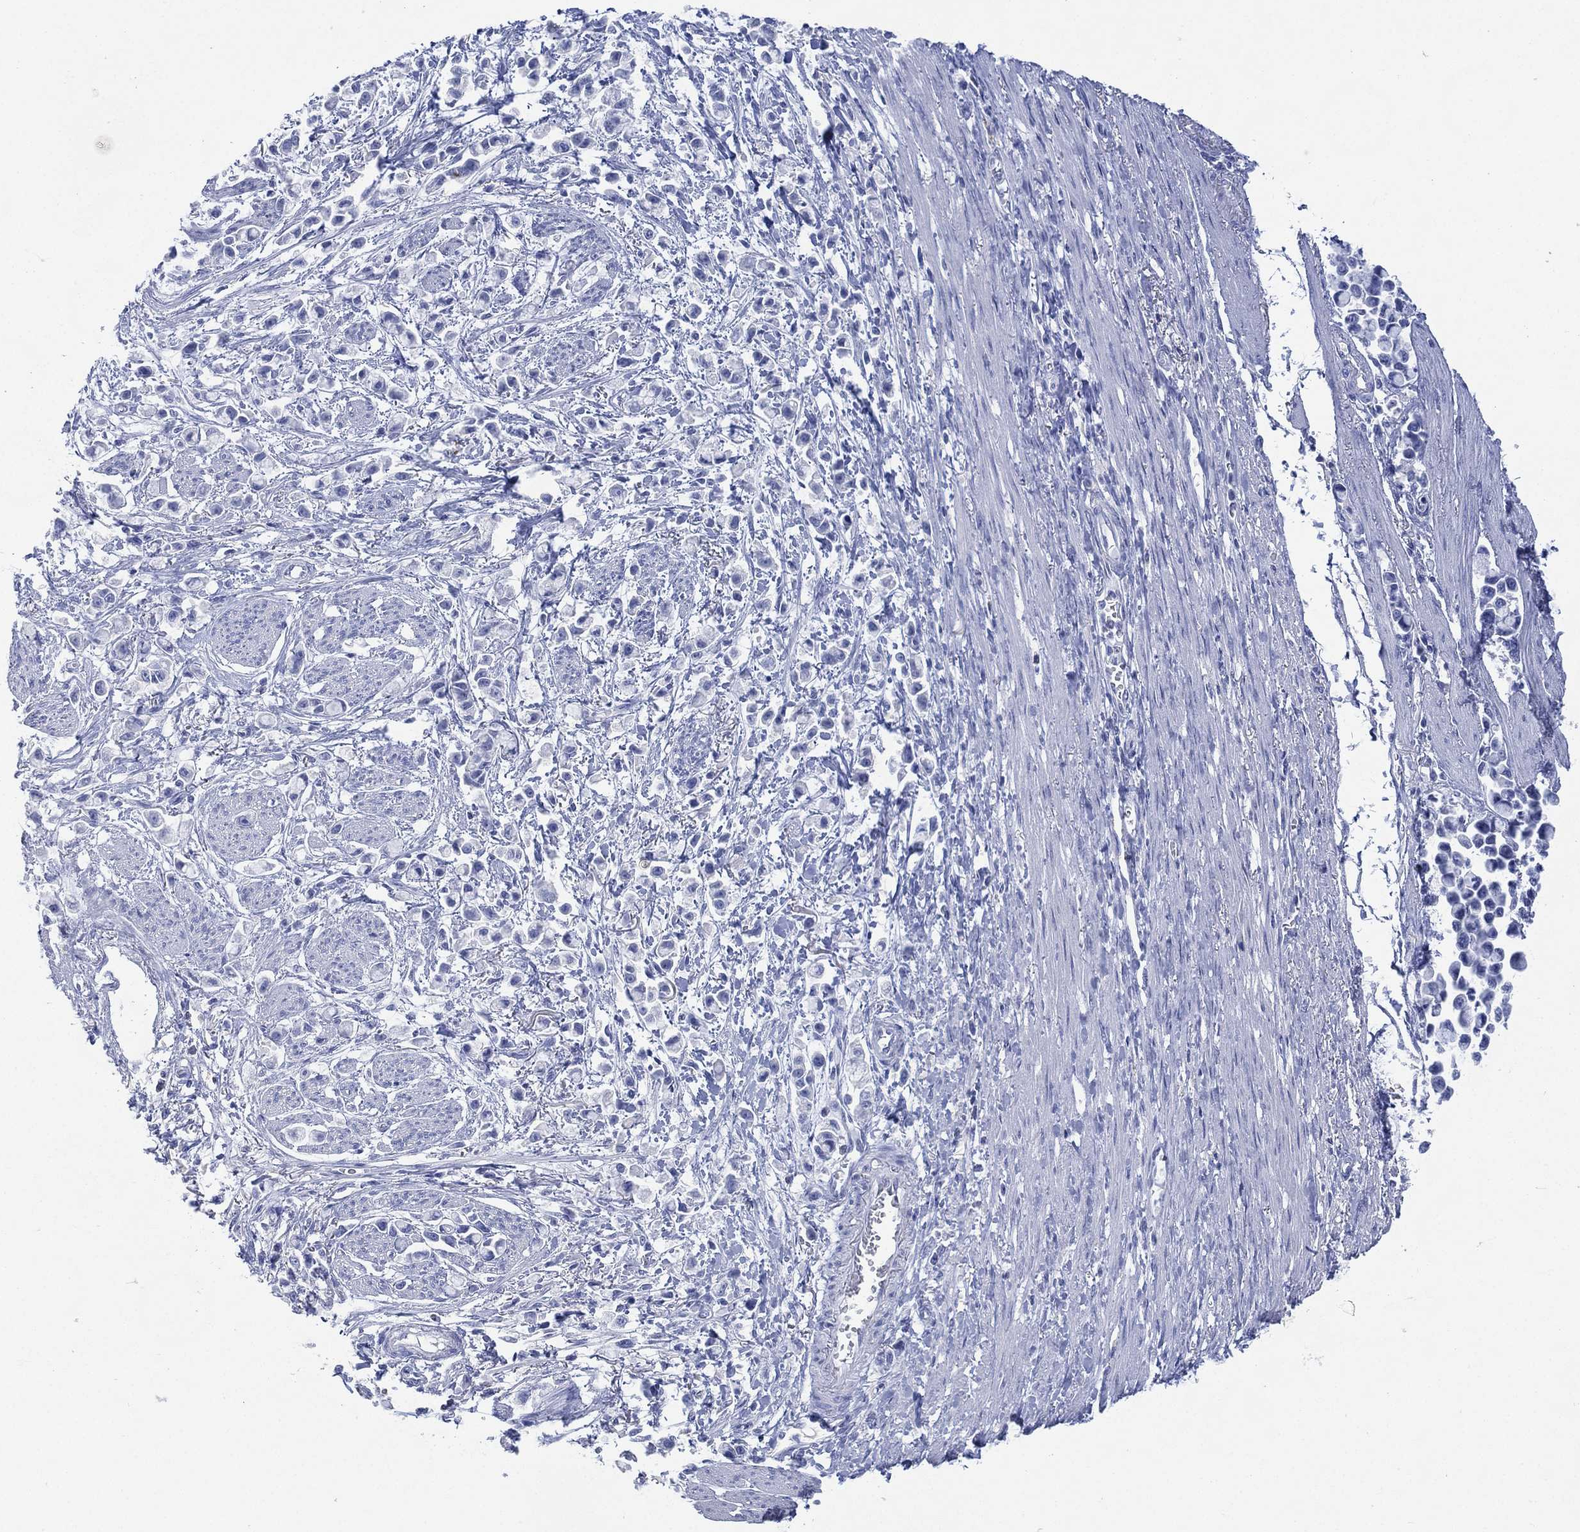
{"staining": {"intensity": "negative", "quantity": "none", "location": "none"}, "tissue": "stomach cancer", "cell_type": "Tumor cells", "image_type": "cancer", "snomed": [{"axis": "morphology", "description": "Adenocarcinoma, NOS"}, {"axis": "topography", "description": "Stomach"}], "caption": "A histopathology image of adenocarcinoma (stomach) stained for a protein reveals no brown staining in tumor cells. (Immunohistochemistry, brightfield microscopy, high magnification).", "gene": "FMO1", "patient": {"sex": "female", "age": 81}}